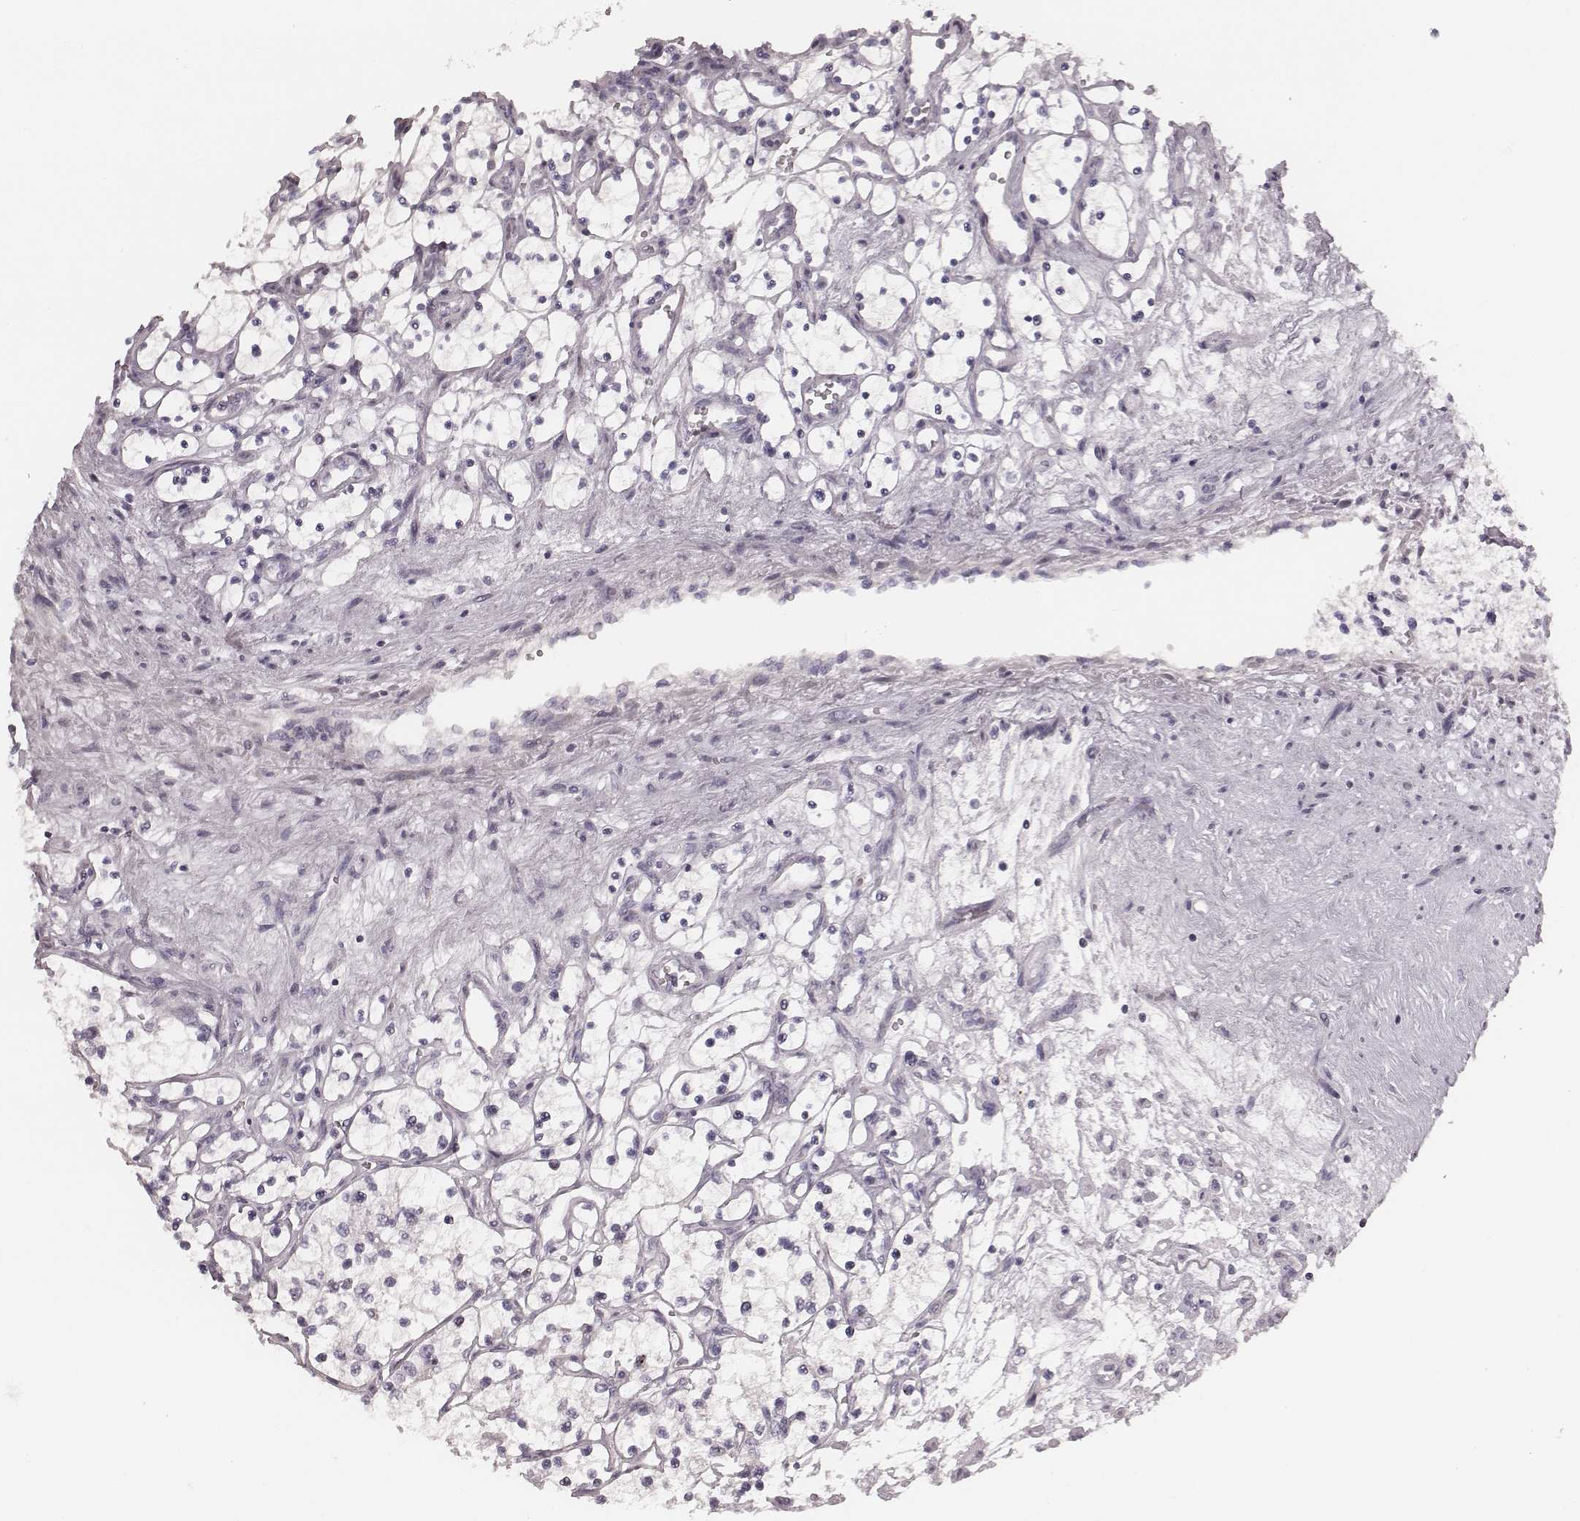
{"staining": {"intensity": "negative", "quantity": "none", "location": "none"}, "tissue": "renal cancer", "cell_type": "Tumor cells", "image_type": "cancer", "snomed": [{"axis": "morphology", "description": "Adenocarcinoma, NOS"}, {"axis": "topography", "description": "Kidney"}], "caption": "This is a image of immunohistochemistry (IHC) staining of renal cancer (adenocarcinoma), which shows no expression in tumor cells.", "gene": "S100Z", "patient": {"sex": "female", "age": 69}}